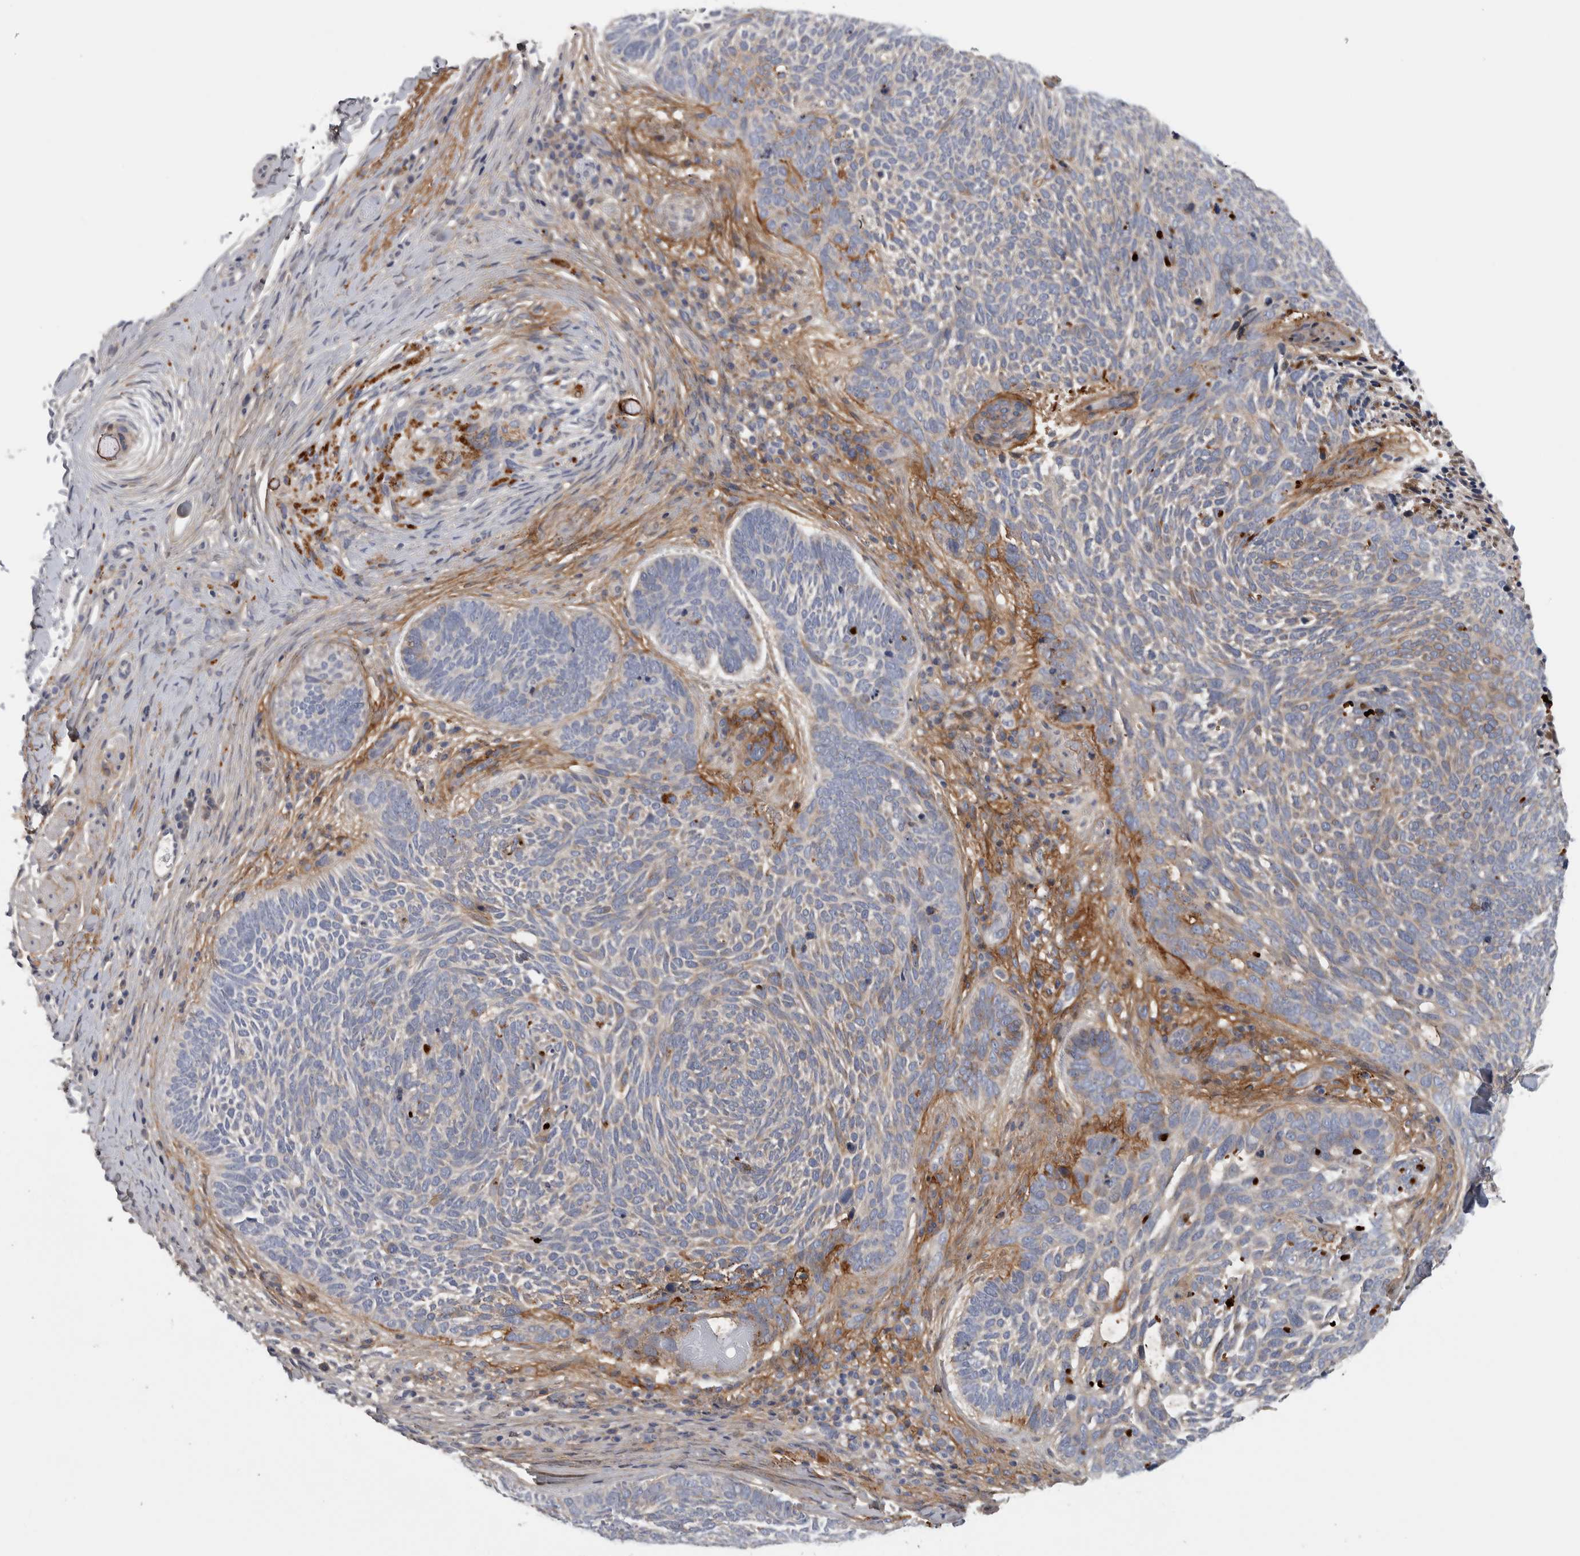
{"staining": {"intensity": "moderate", "quantity": "<25%", "location": "cytoplasmic/membranous"}, "tissue": "skin cancer", "cell_type": "Tumor cells", "image_type": "cancer", "snomed": [{"axis": "morphology", "description": "Basal cell carcinoma"}, {"axis": "topography", "description": "Skin"}], "caption": "Tumor cells show moderate cytoplasmic/membranous staining in about <25% of cells in skin cancer (basal cell carcinoma).", "gene": "ATXN2", "patient": {"sex": "female", "age": 85}}